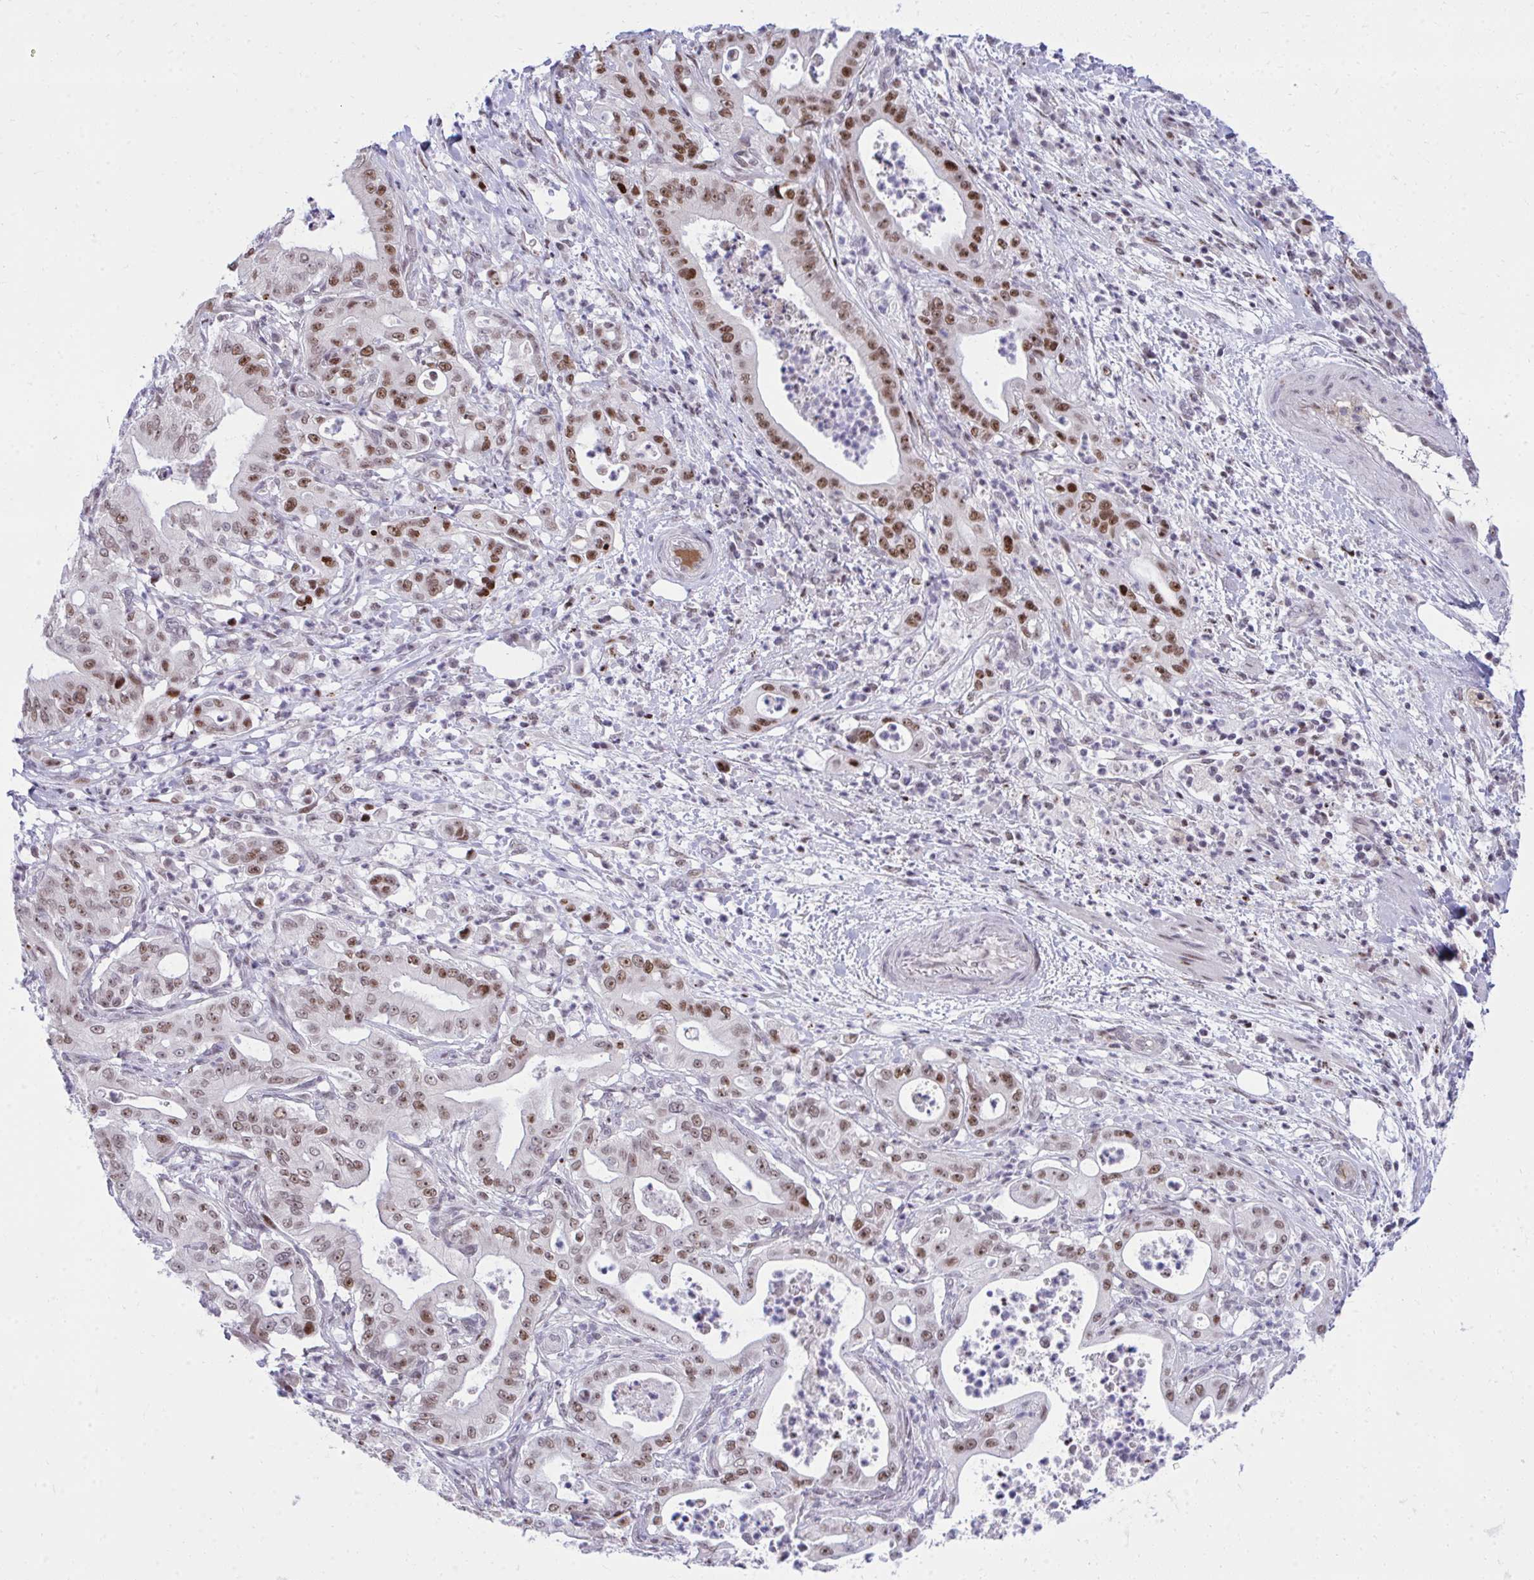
{"staining": {"intensity": "moderate", "quantity": ">75%", "location": "nuclear"}, "tissue": "pancreatic cancer", "cell_type": "Tumor cells", "image_type": "cancer", "snomed": [{"axis": "morphology", "description": "Adenocarcinoma, NOS"}, {"axis": "topography", "description": "Pancreas"}], "caption": "High-power microscopy captured an immunohistochemistry (IHC) micrograph of pancreatic adenocarcinoma, revealing moderate nuclear positivity in approximately >75% of tumor cells.", "gene": "C14orf39", "patient": {"sex": "male", "age": 71}}